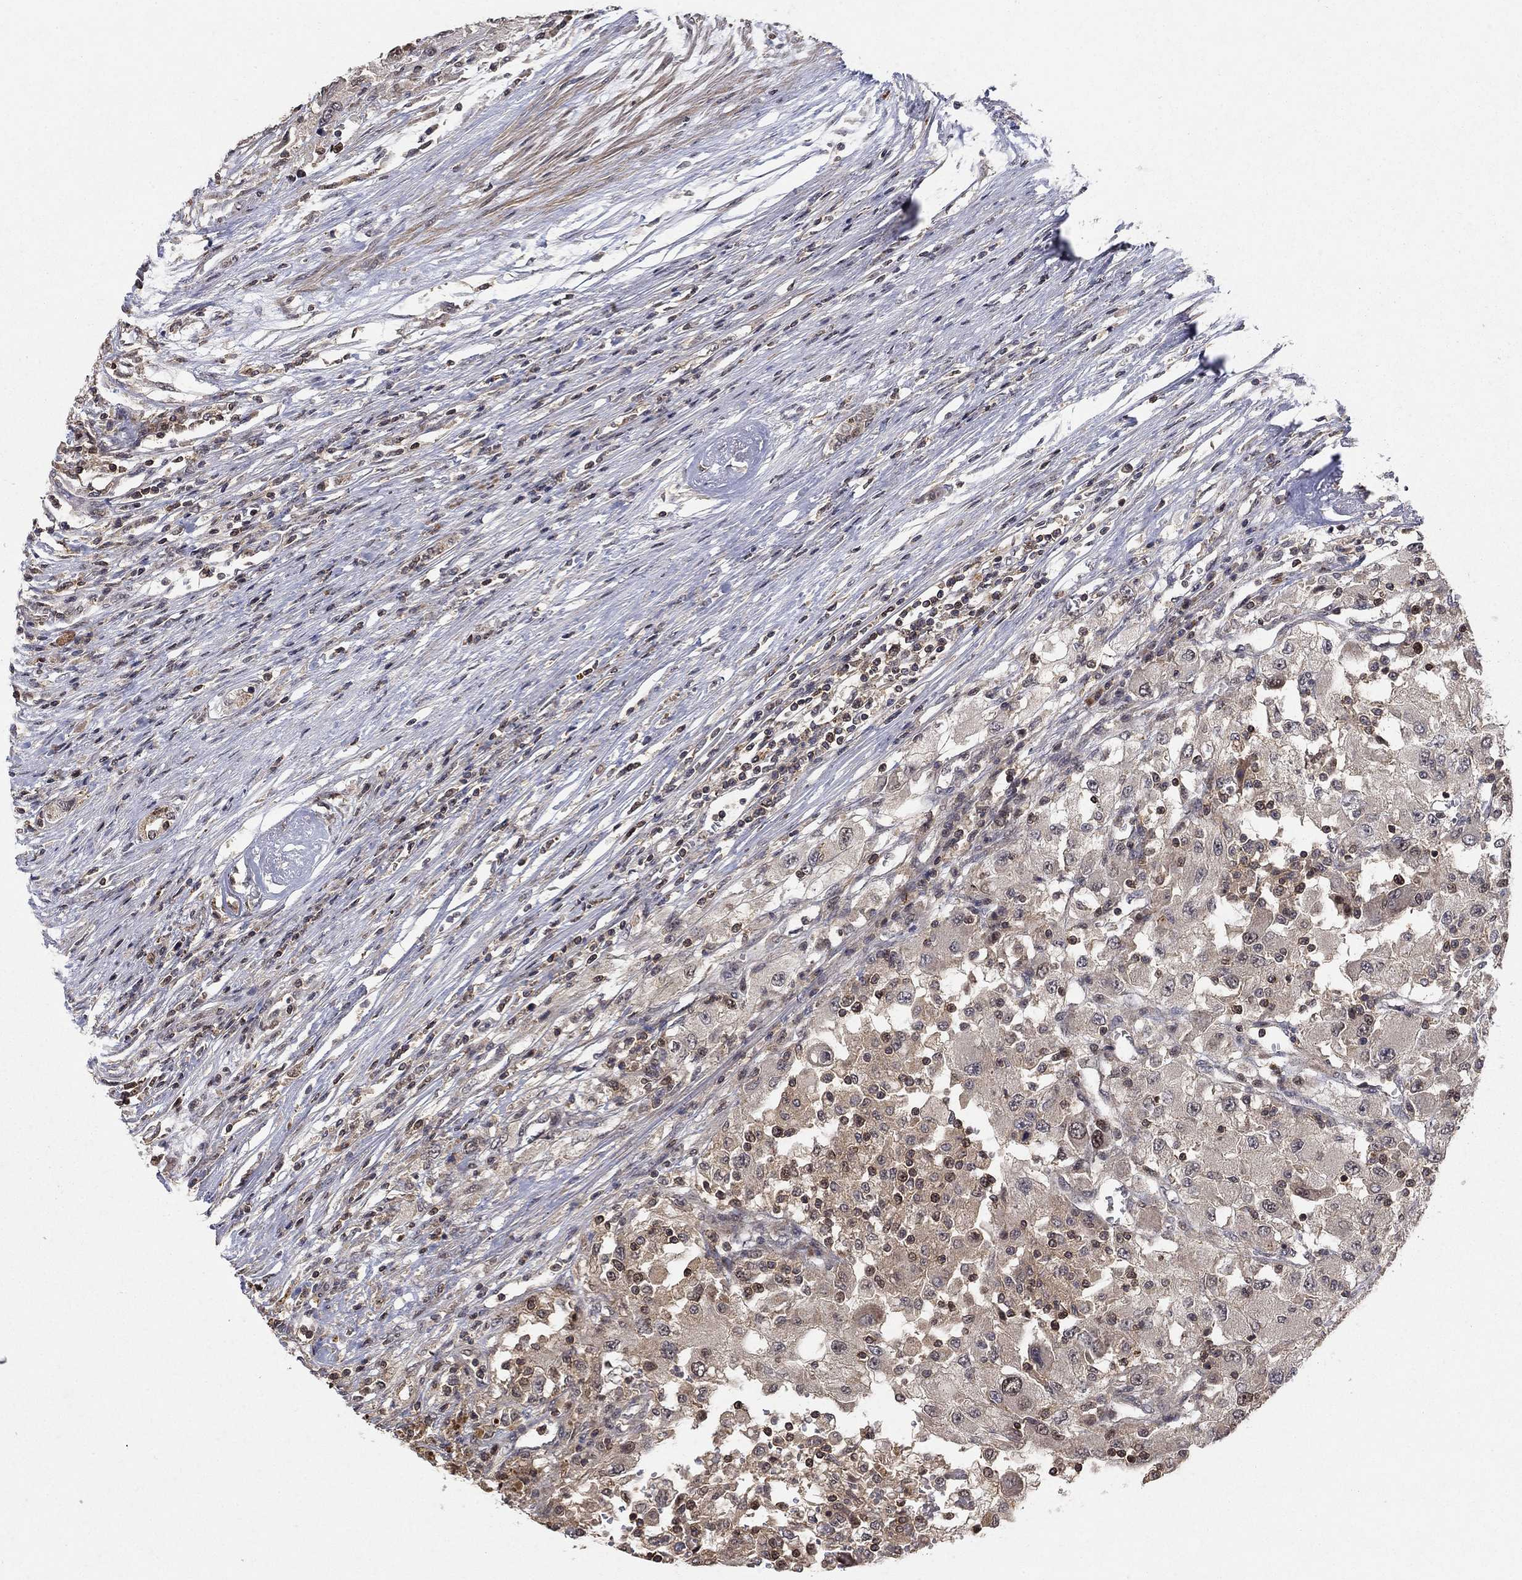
{"staining": {"intensity": "strong", "quantity": "<25%", "location": "nuclear"}, "tissue": "renal cancer", "cell_type": "Tumor cells", "image_type": "cancer", "snomed": [{"axis": "morphology", "description": "Adenocarcinoma, NOS"}, {"axis": "topography", "description": "Kidney"}], "caption": "Renal cancer was stained to show a protein in brown. There is medium levels of strong nuclear expression in approximately <25% of tumor cells.", "gene": "CCDC66", "patient": {"sex": "female", "age": 67}}